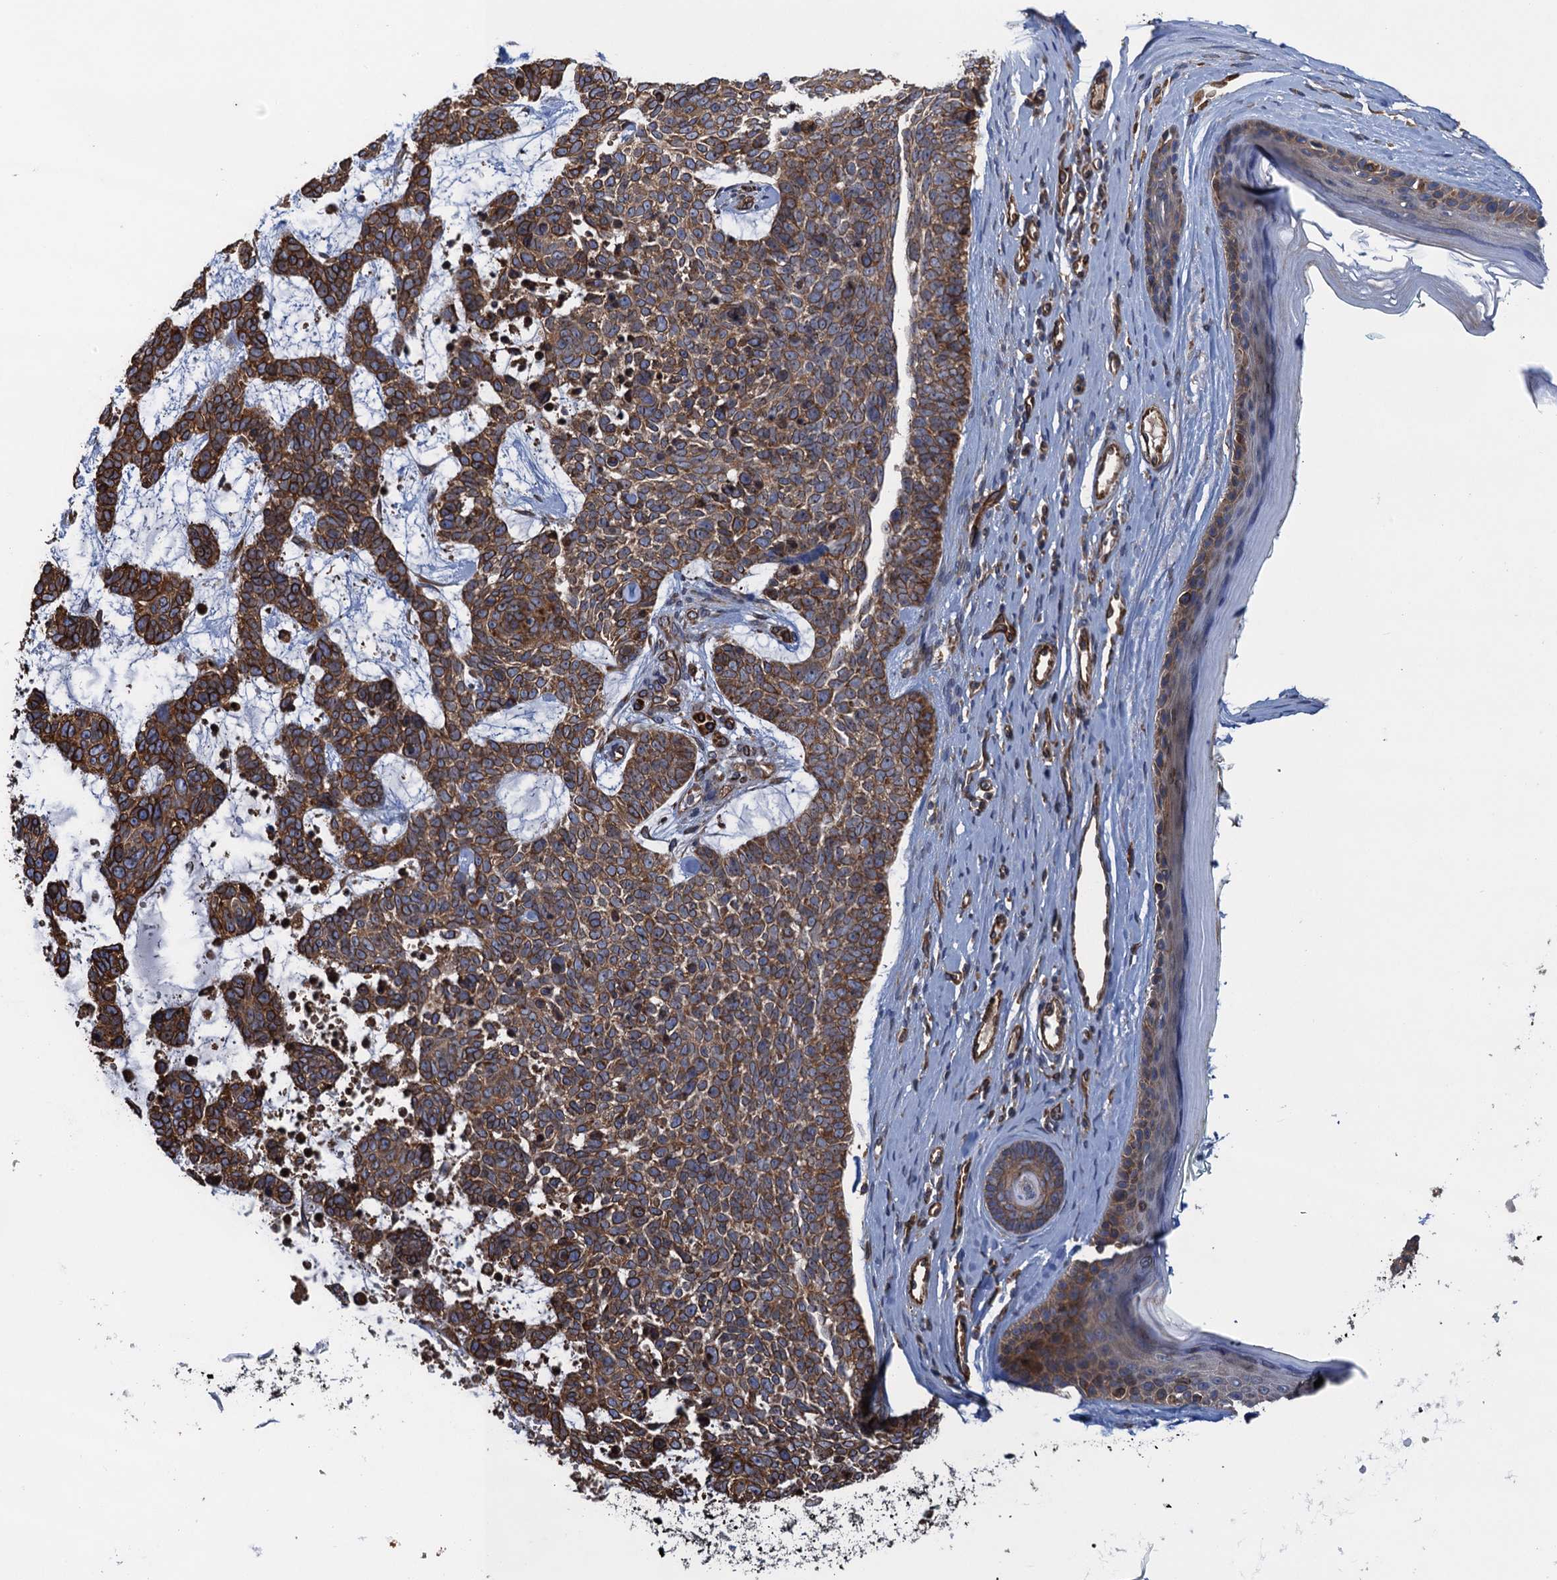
{"staining": {"intensity": "moderate", "quantity": ">75%", "location": "cytoplasmic/membranous"}, "tissue": "skin cancer", "cell_type": "Tumor cells", "image_type": "cancer", "snomed": [{"axis": "morphology", "description": "Basal cell carcinoma"}, {"axis": "topography", "description": "Skin"}], "caption": "There is medium levels of moderate cytoplasmic/membranous expression in tumor cells of skin cancer, as demonstrated by immunohistochemical staining (brown color).", "gene": "ARMC5", "patient": {"sex": "female", "age": 81}}